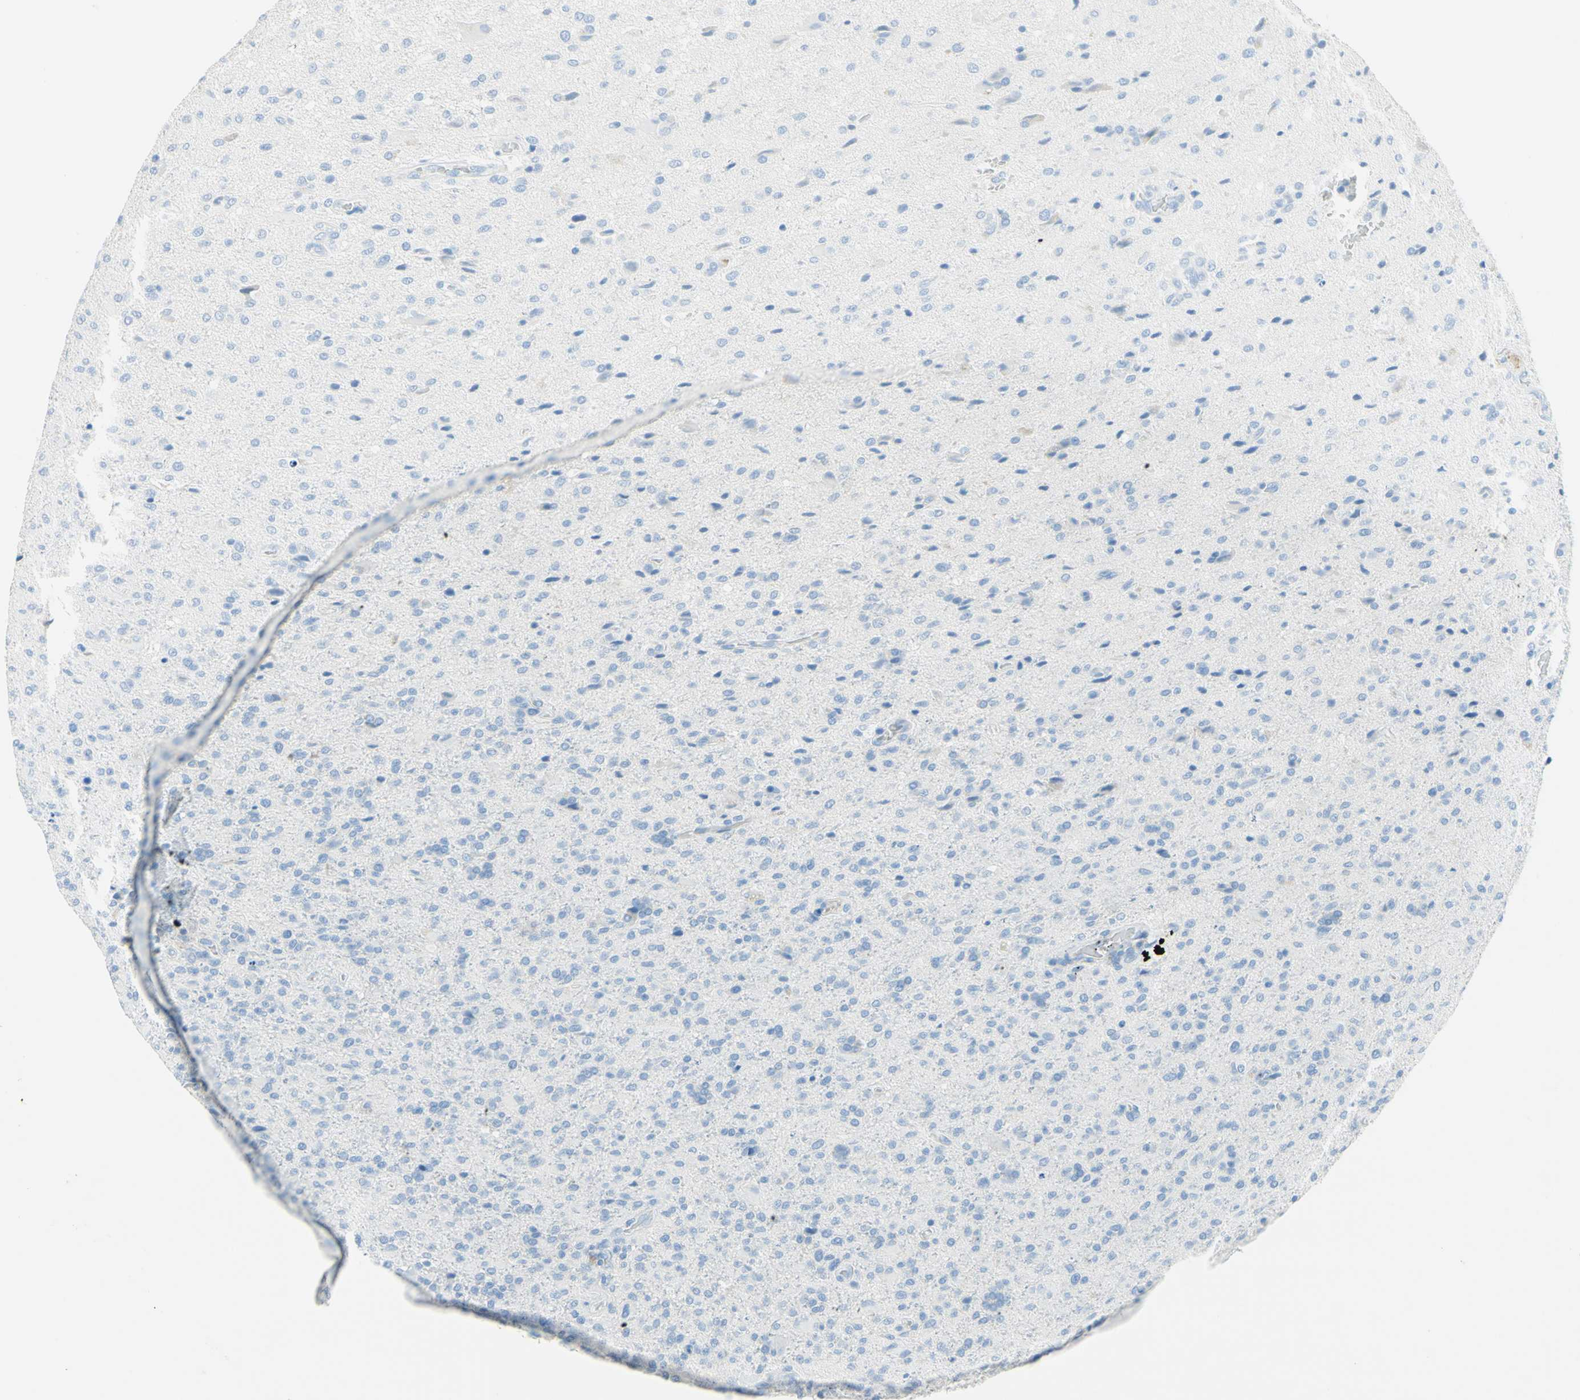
{"staining": {"intensity": "negative", "quantity": "none", "location": "none"}, "tissue": "glioma", "cell_type": "Tumor cells", "image_type": "cancer", "snomed": [{"axis": "morphology", "description": "Glioma, malignant, High grade"}, {"axis": "topography", "description": "Brain"}], "caption": "Immunohistochemistry (IHC) of human malignant high-grade glioma exhibits no positivity in tumor cells.", "gene": "IL6ST", "patient": {"sex": "male", "age": 71}}